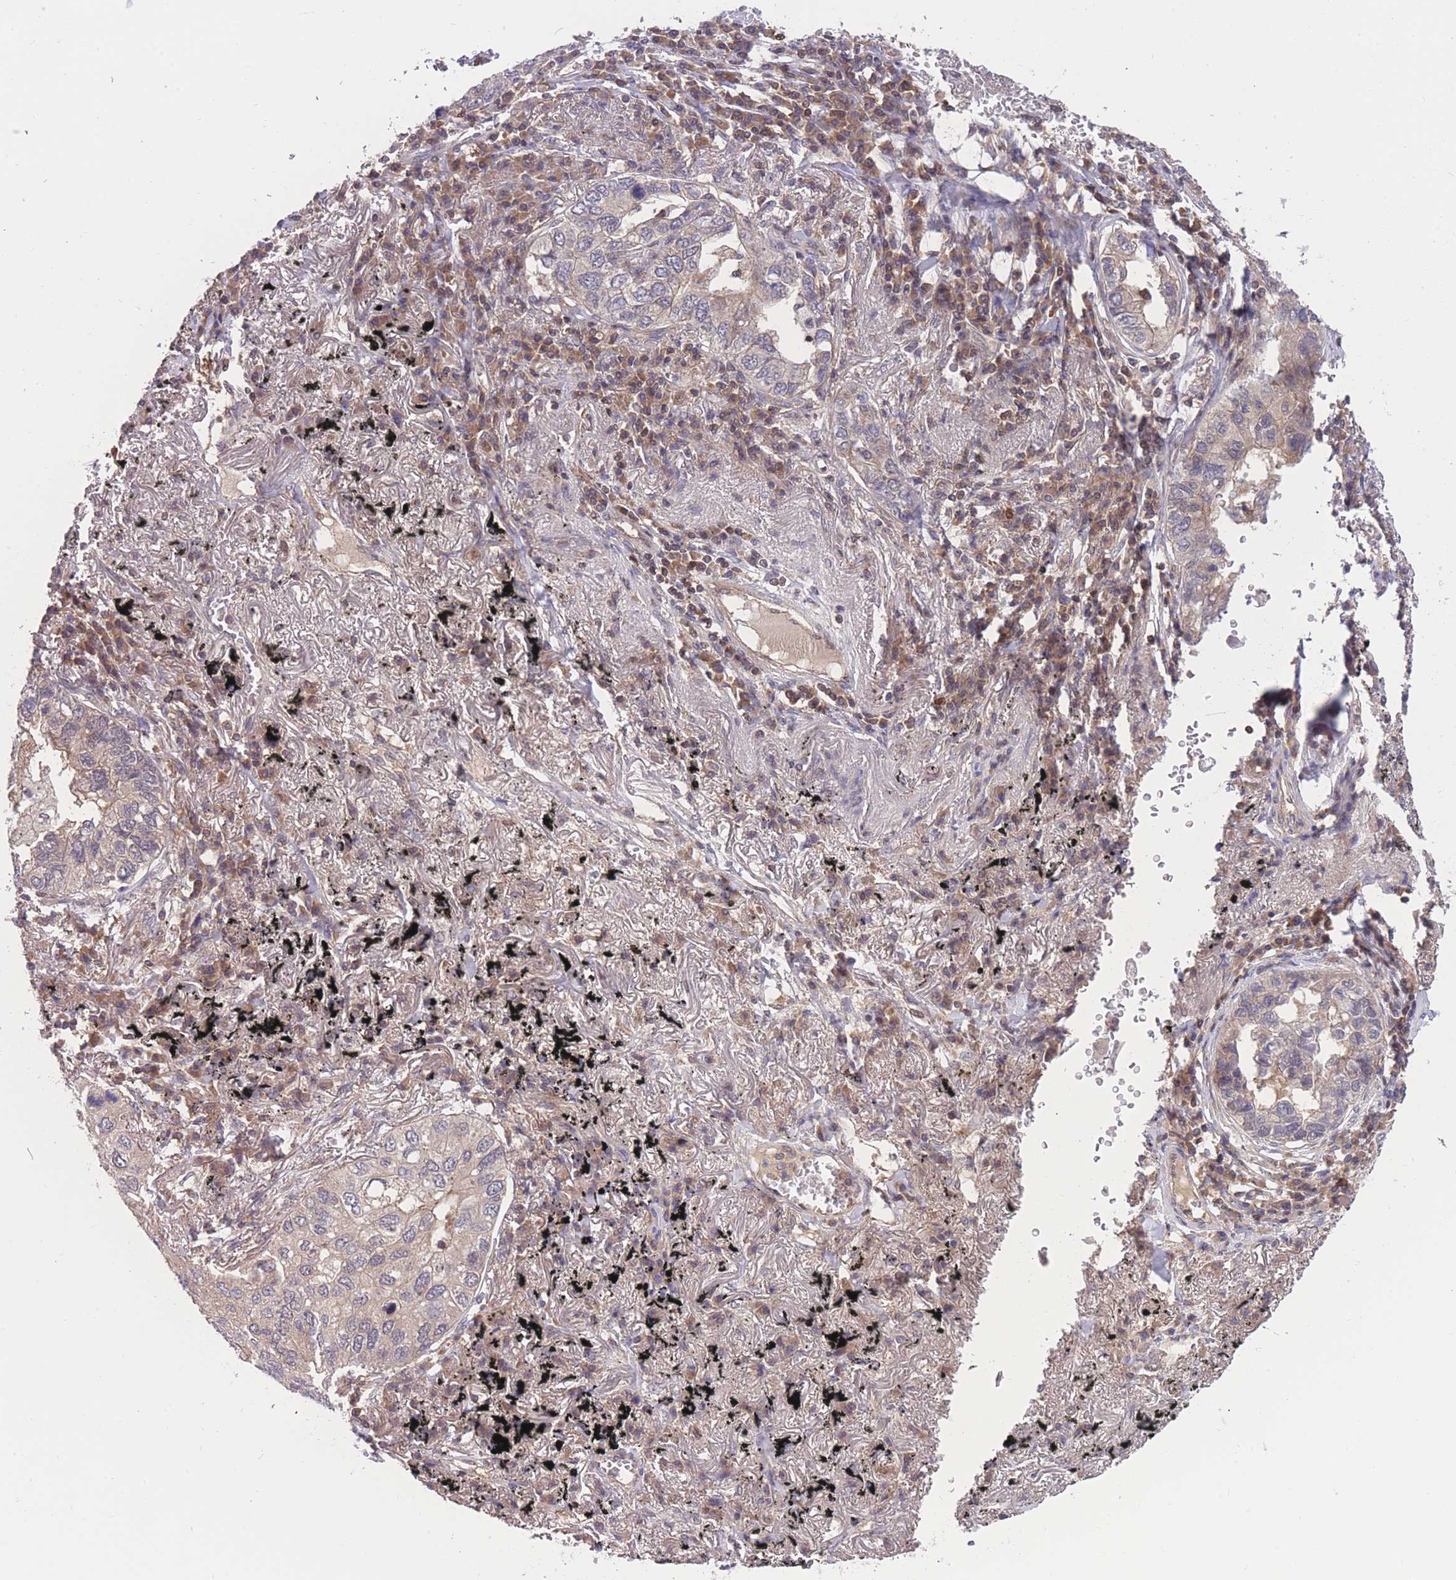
{"staining": {"intensity": "weak", "quantity": "<25%", "location": "cytoplasmic/membranous"}, "tissue": "lung cancer", "cell_type": "Tumor cells", "image_type": "cancer", "snomed": [{"axis": "morphology", "description": "Adenocarcinoma, NOS"}, {"axis": "topography", "description": "Lung"}], "caption": "The micrograph demonstrates no significant positivity in tumor cells of lung cancer.", "gene": "UBE2N", "patient": {"sex": "male", "age": 65}}